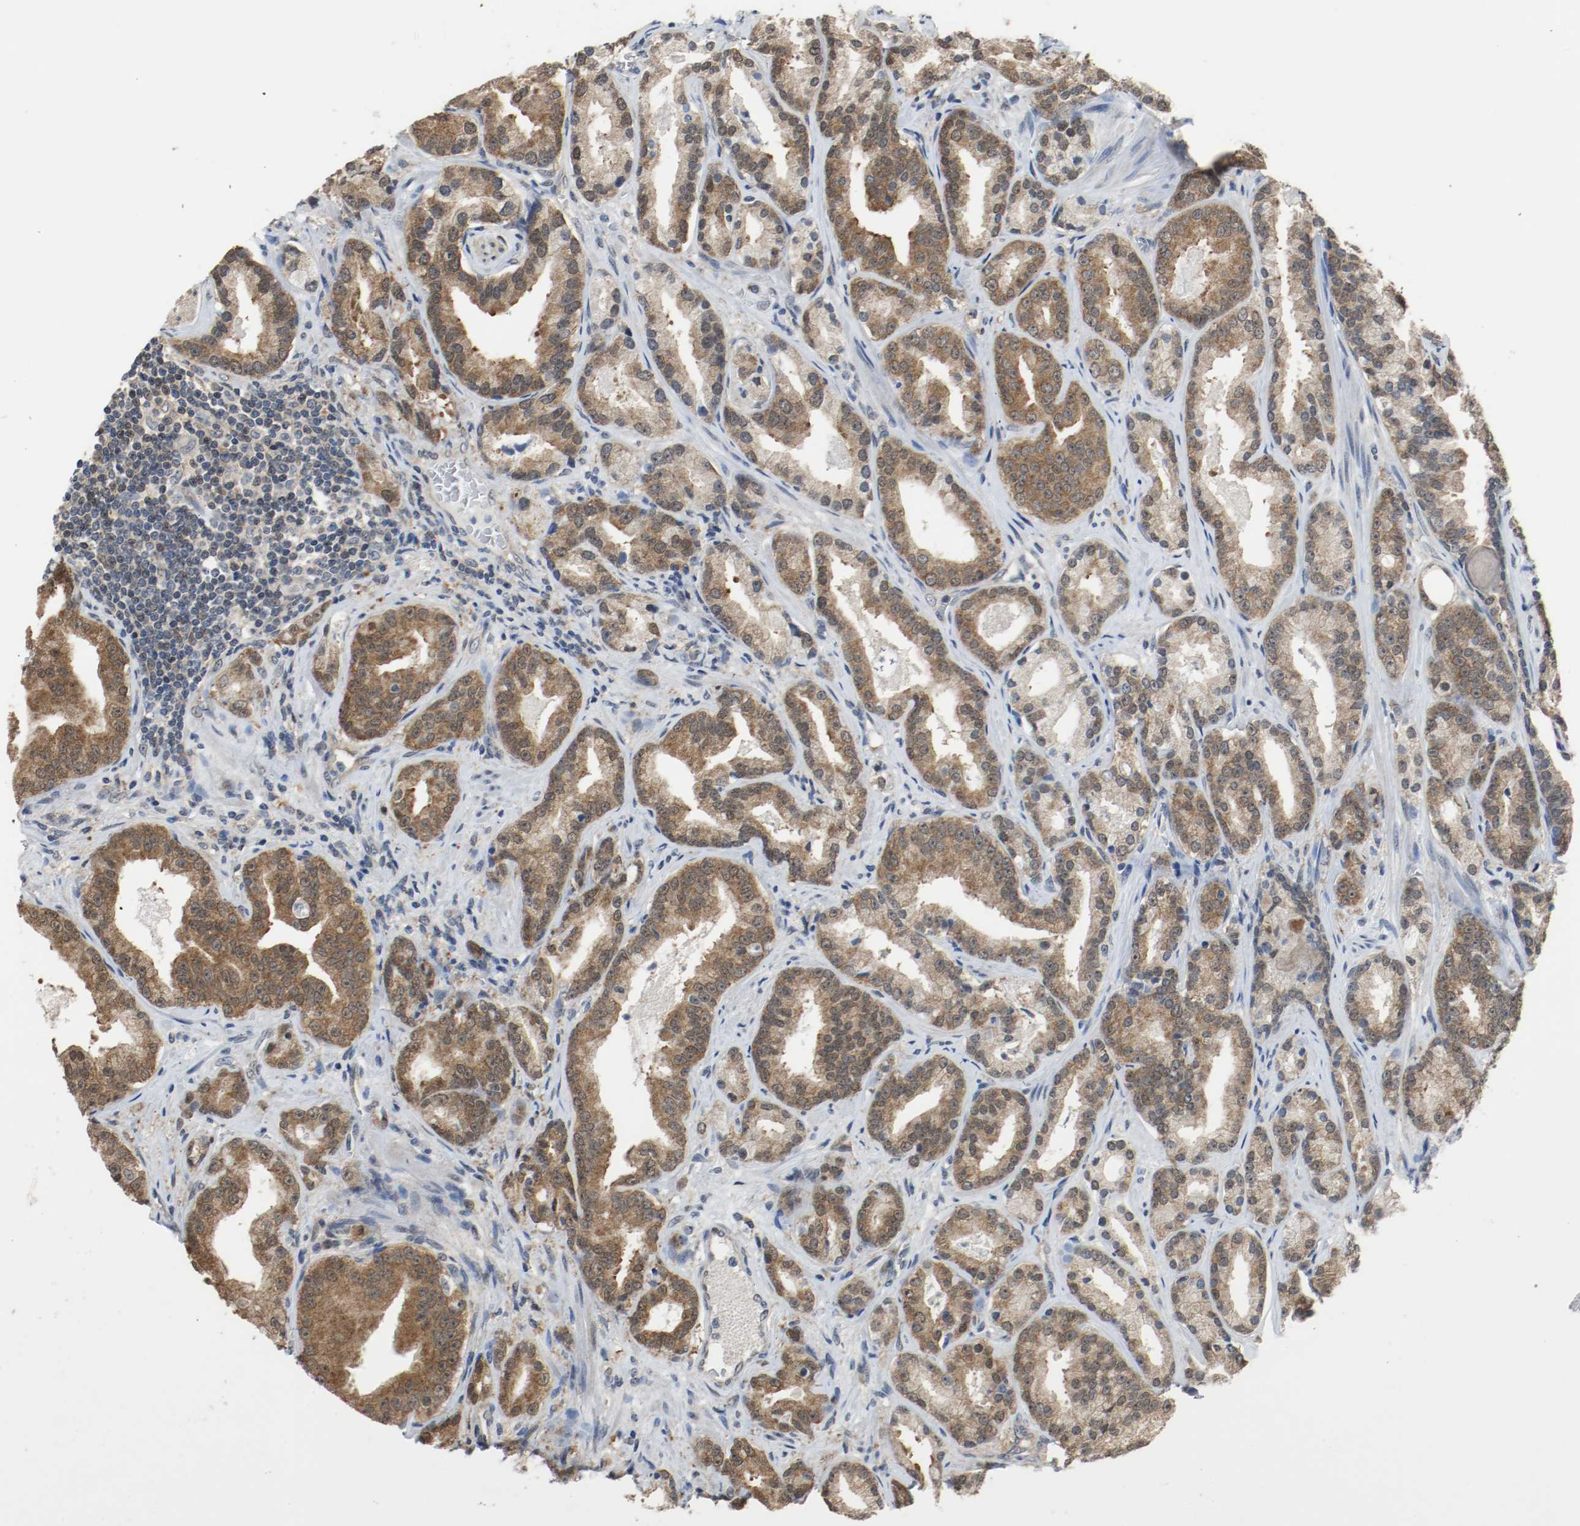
{"staining": {"intensity": "moderate", "quantity": ">75%", "location": "cytoplasmic/membranous,nuclear"}, "tissue": "prostate cancer", "cell_type": "Tumor cells", "image_type": "cancer", "snomed": [{"axis": "morphology", "description": "Adenocarcinoma, Low grade"}, {"axis": "topography", "description": "Prostate"}], "caption": "Prostate cancer (adenocarcinoma (low-grade)) stained with a brown dye shows moderate cytoplasmic/membranous and nuclear positive staining in about >75% of tumor cells.", "gene": "PPME1", "patient": {"sex": "male", "age": 63}}